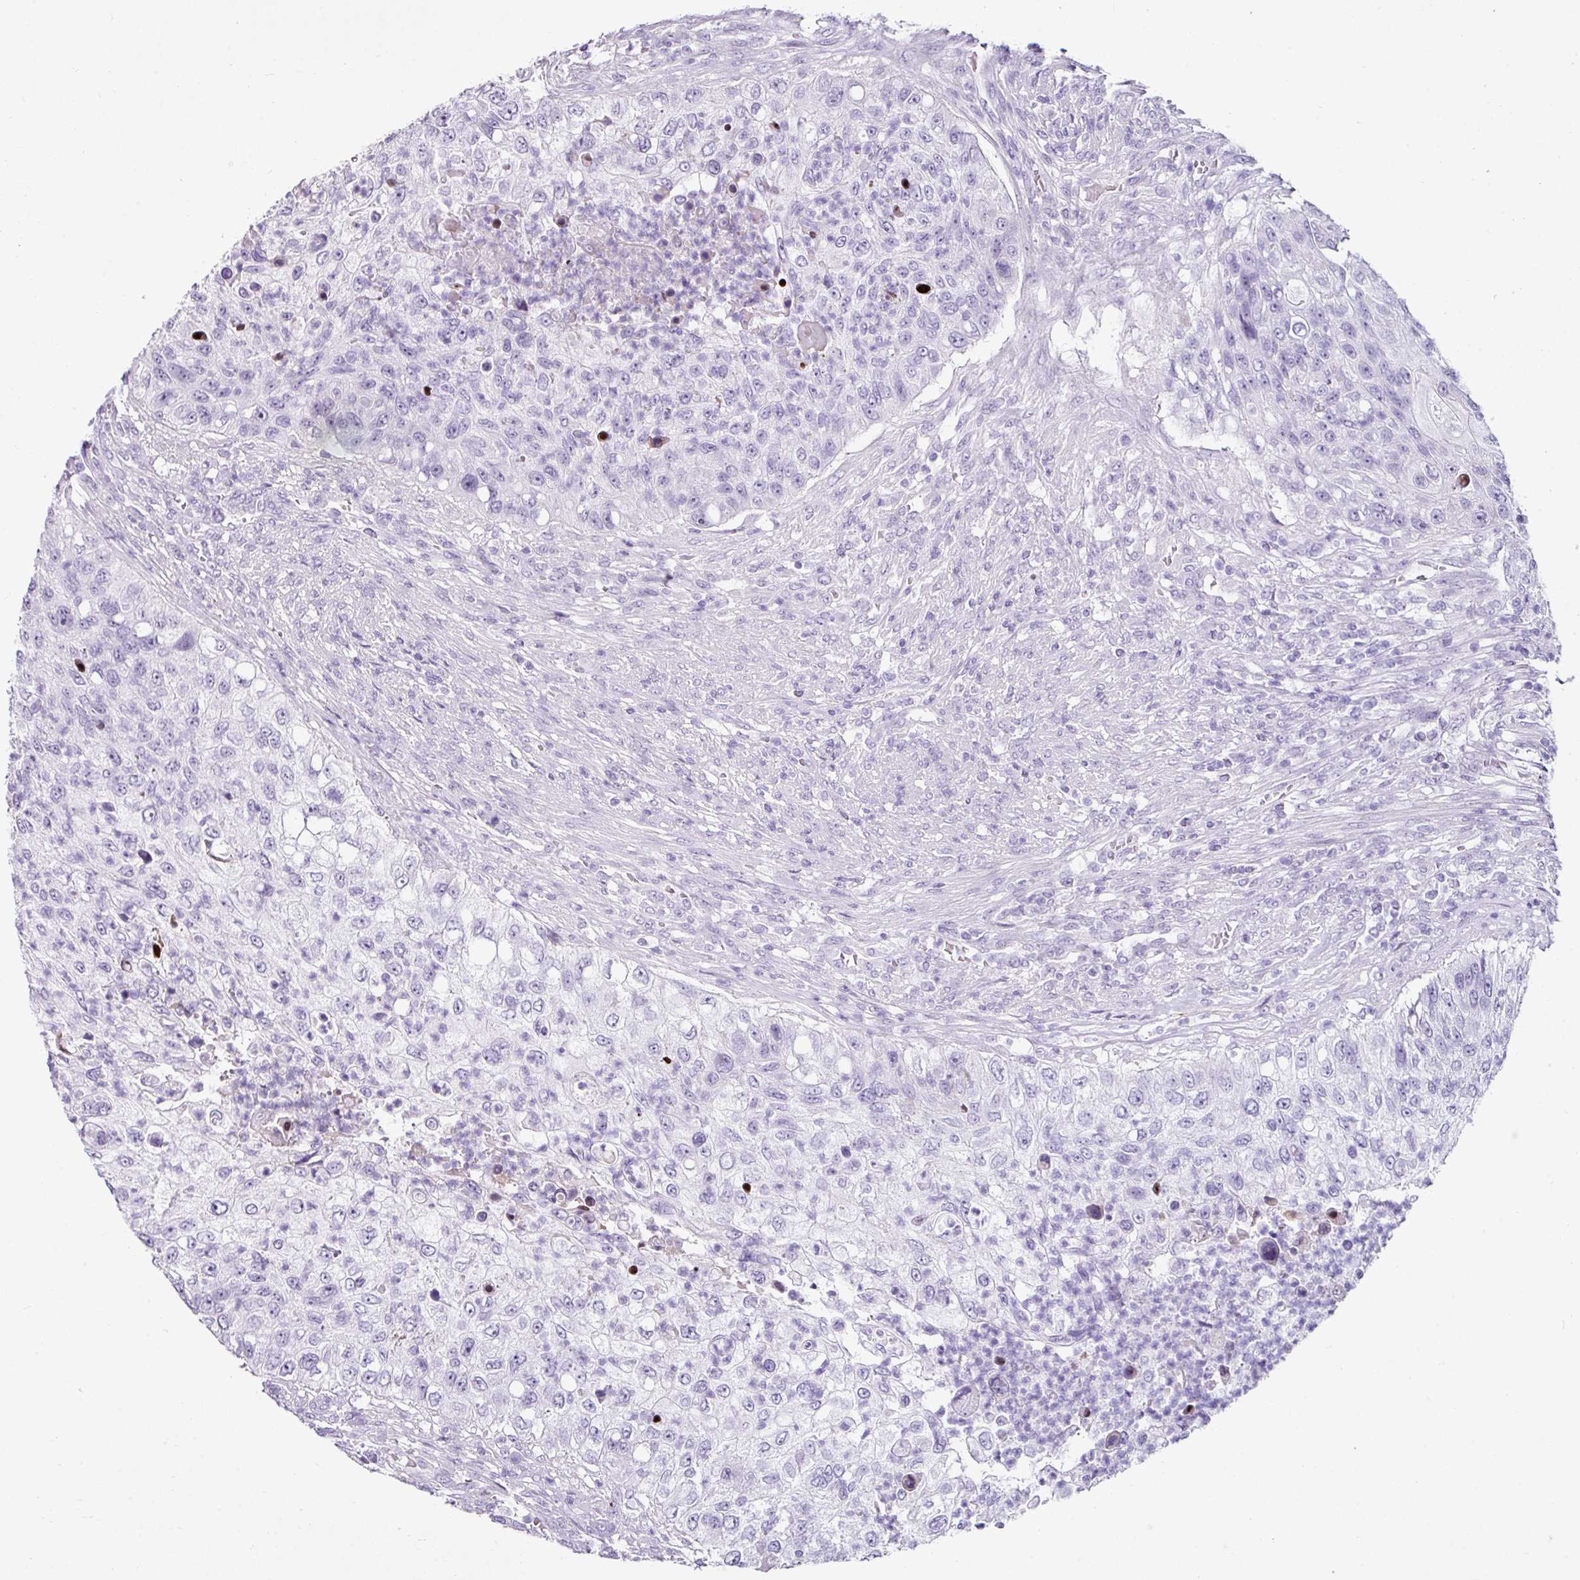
{"staining": {"intensity": "negative", "quantity": "none", "location": "none"}, "tissue": "urothelial cancer", "cell_type": "Tumor cells", "image_type": "cancer", "snomed": [{"axis": "morphology", "description": "Urothelial carcinoma, High grade"}, {"axis": "topography", "description": "Urinary bladder"}], "caption": "This image is of high-grade urothelial carcinoma stained with IHC to label a protein in brown with the nuclei are counter-stained blue. There is no positivity in tumor cells.", "gene": "TRA2A", "patient": {"sex": "female", "age": 60}}